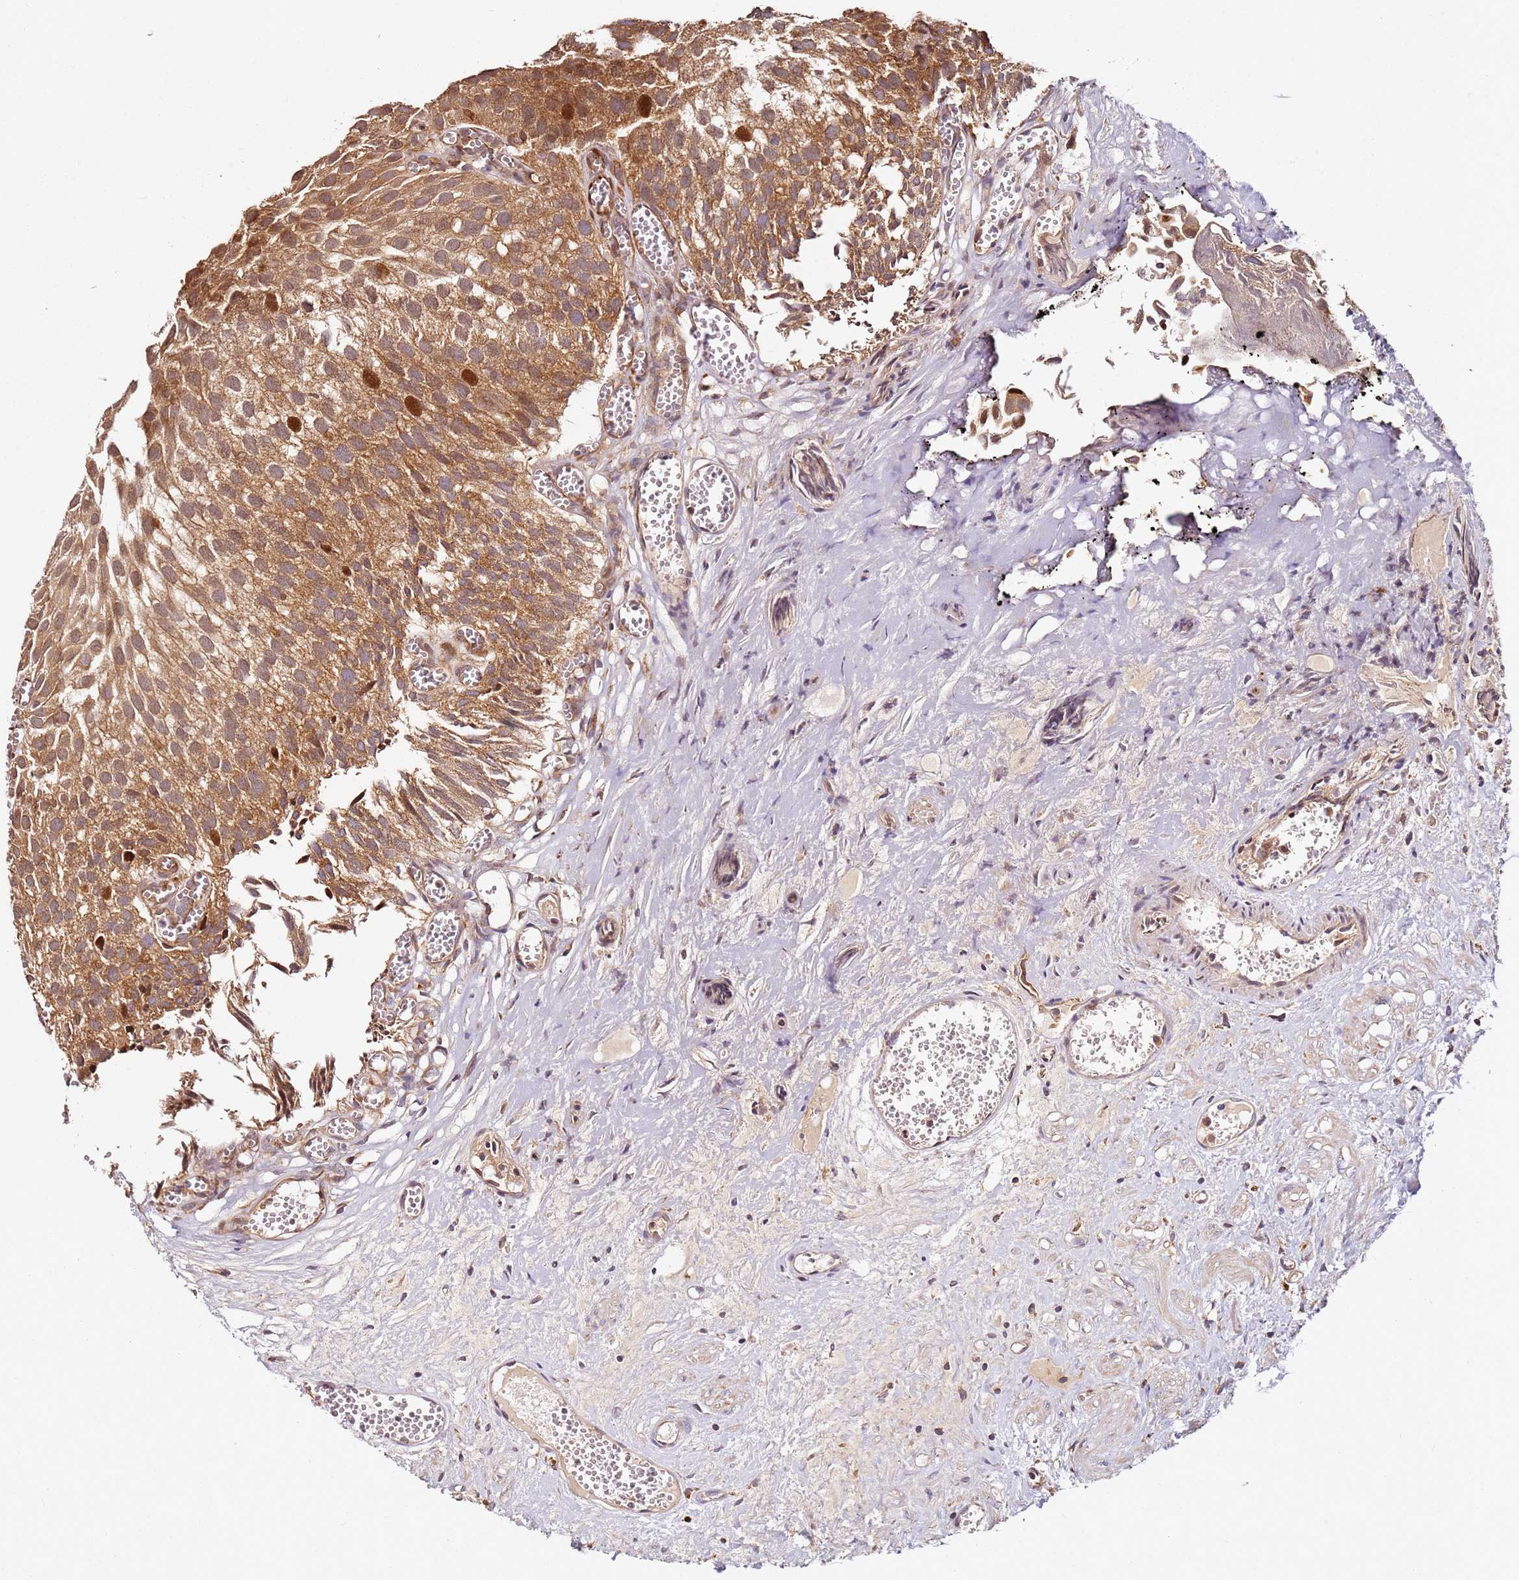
{"staining": {"intensity": "strong", "quantity": ">75%", "location": "cytoplasmic/membranous,nuclear"}, "tissue": "urothelial cancer", "cell_type": "Tumor cells", "image_type": "cancer", "snomed": [{"axis": "morphology", "description": "Urothelial carcinoma, Low grade"}, {"axis": "topography", "description": "Urinary bladder"}], "caption": "Brown immunohistochemical staining in urothelial carcinoma (low-grade) demonstrates strong cytoplasmic/membranous and nuclear staining in about >75% of tumor cells.", "gene": "RPS3A", "patient": {"sex": "male", "age": 88}}